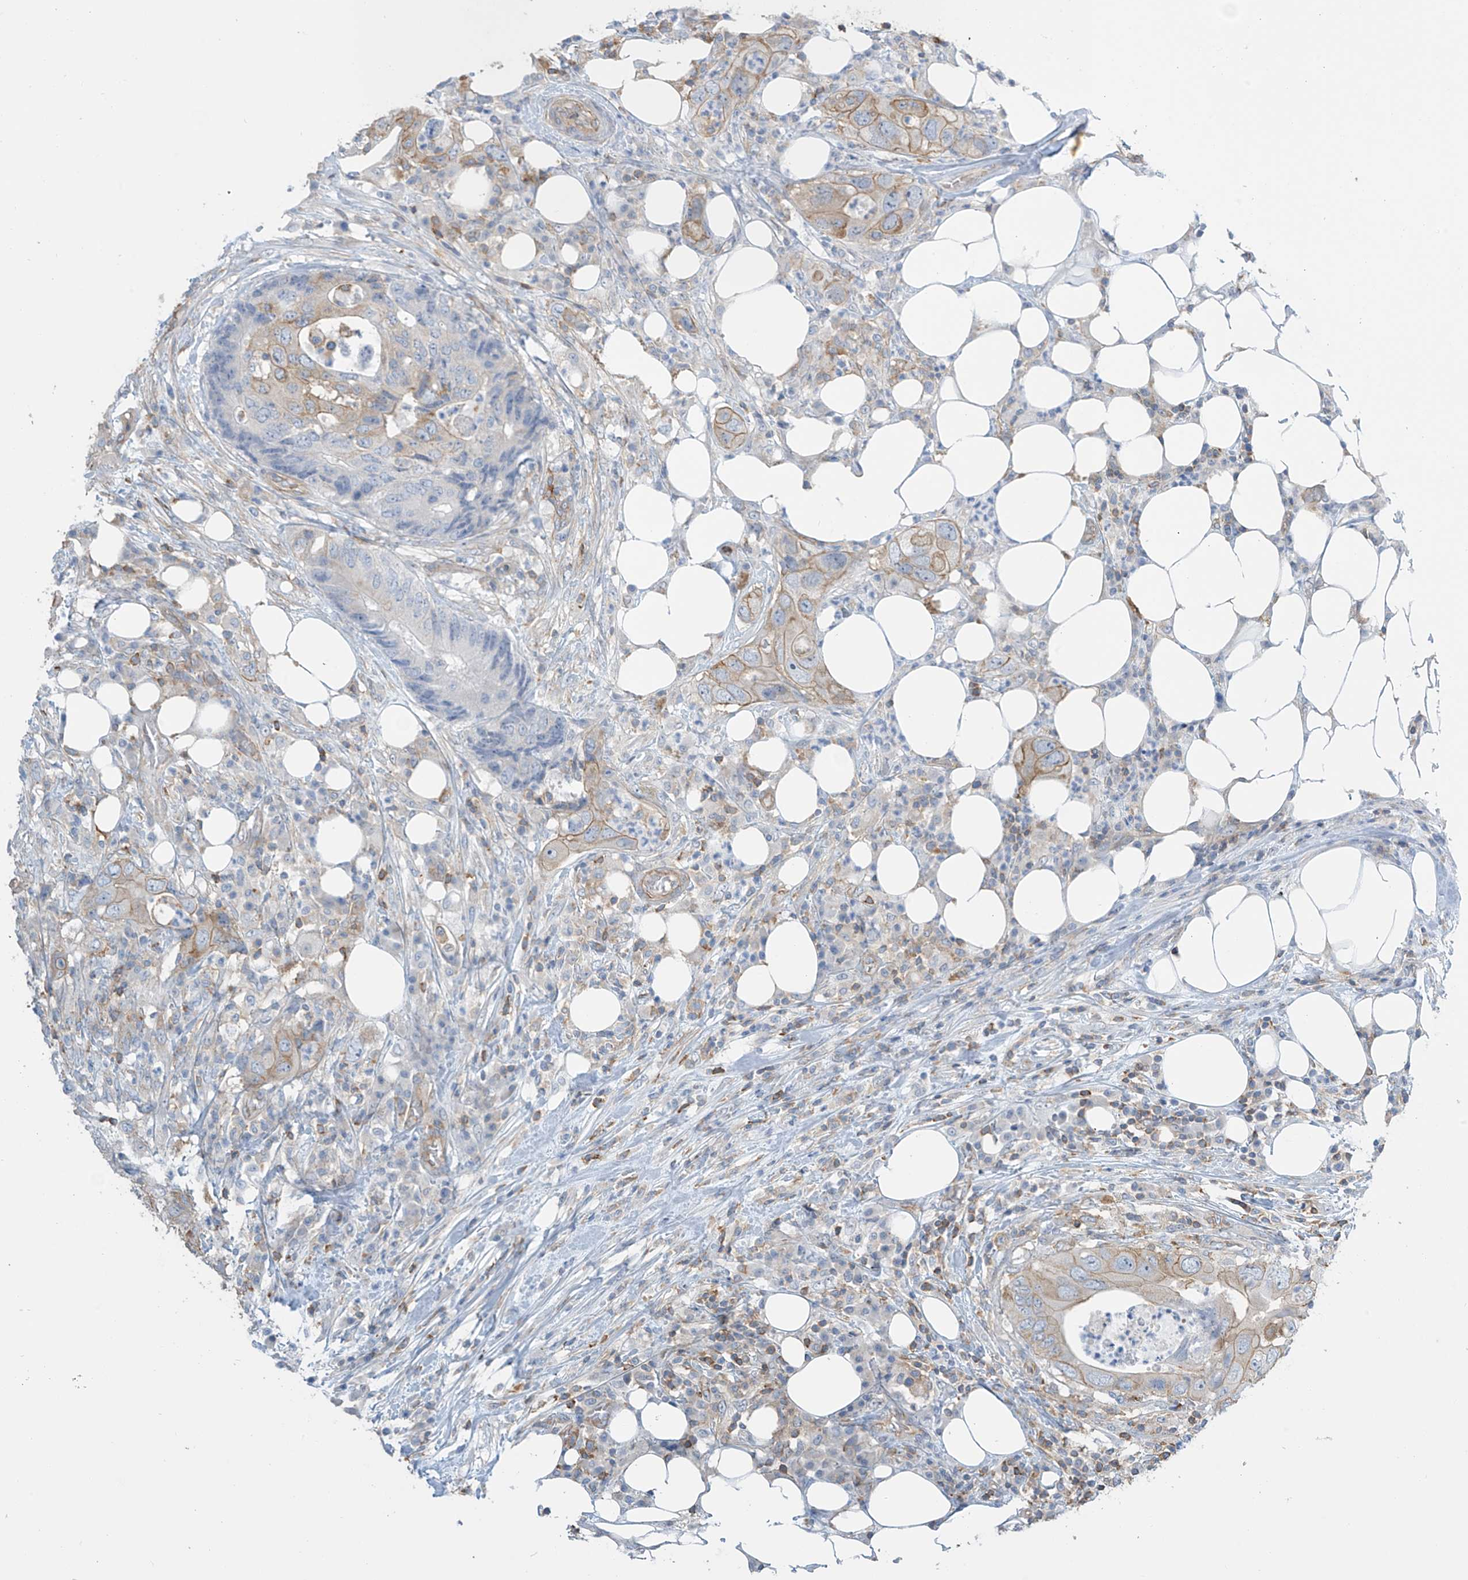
{"staining": {"intensity": "moderate", "quantity": "25%-75%", "location": "cytoplasmic/membranous"}, "tissue": "colorectal cancer", "cell_type": "Tumor cells", "image_type": "cancer", "snomed": [{"axis": "morphology", "description": "Adenocarcinoma, NOS"}, {"axis": "topography", "description": "Colon"}], "caption": "High-power microscopy captured an IHC micrograph of colorectal cancer, revealing moderate cytoplasmic/membranous expression in approximately 25%-75% of tumor cells.", "gene": "ZNF846", "patient": {"sex": "male", "age": 71}}